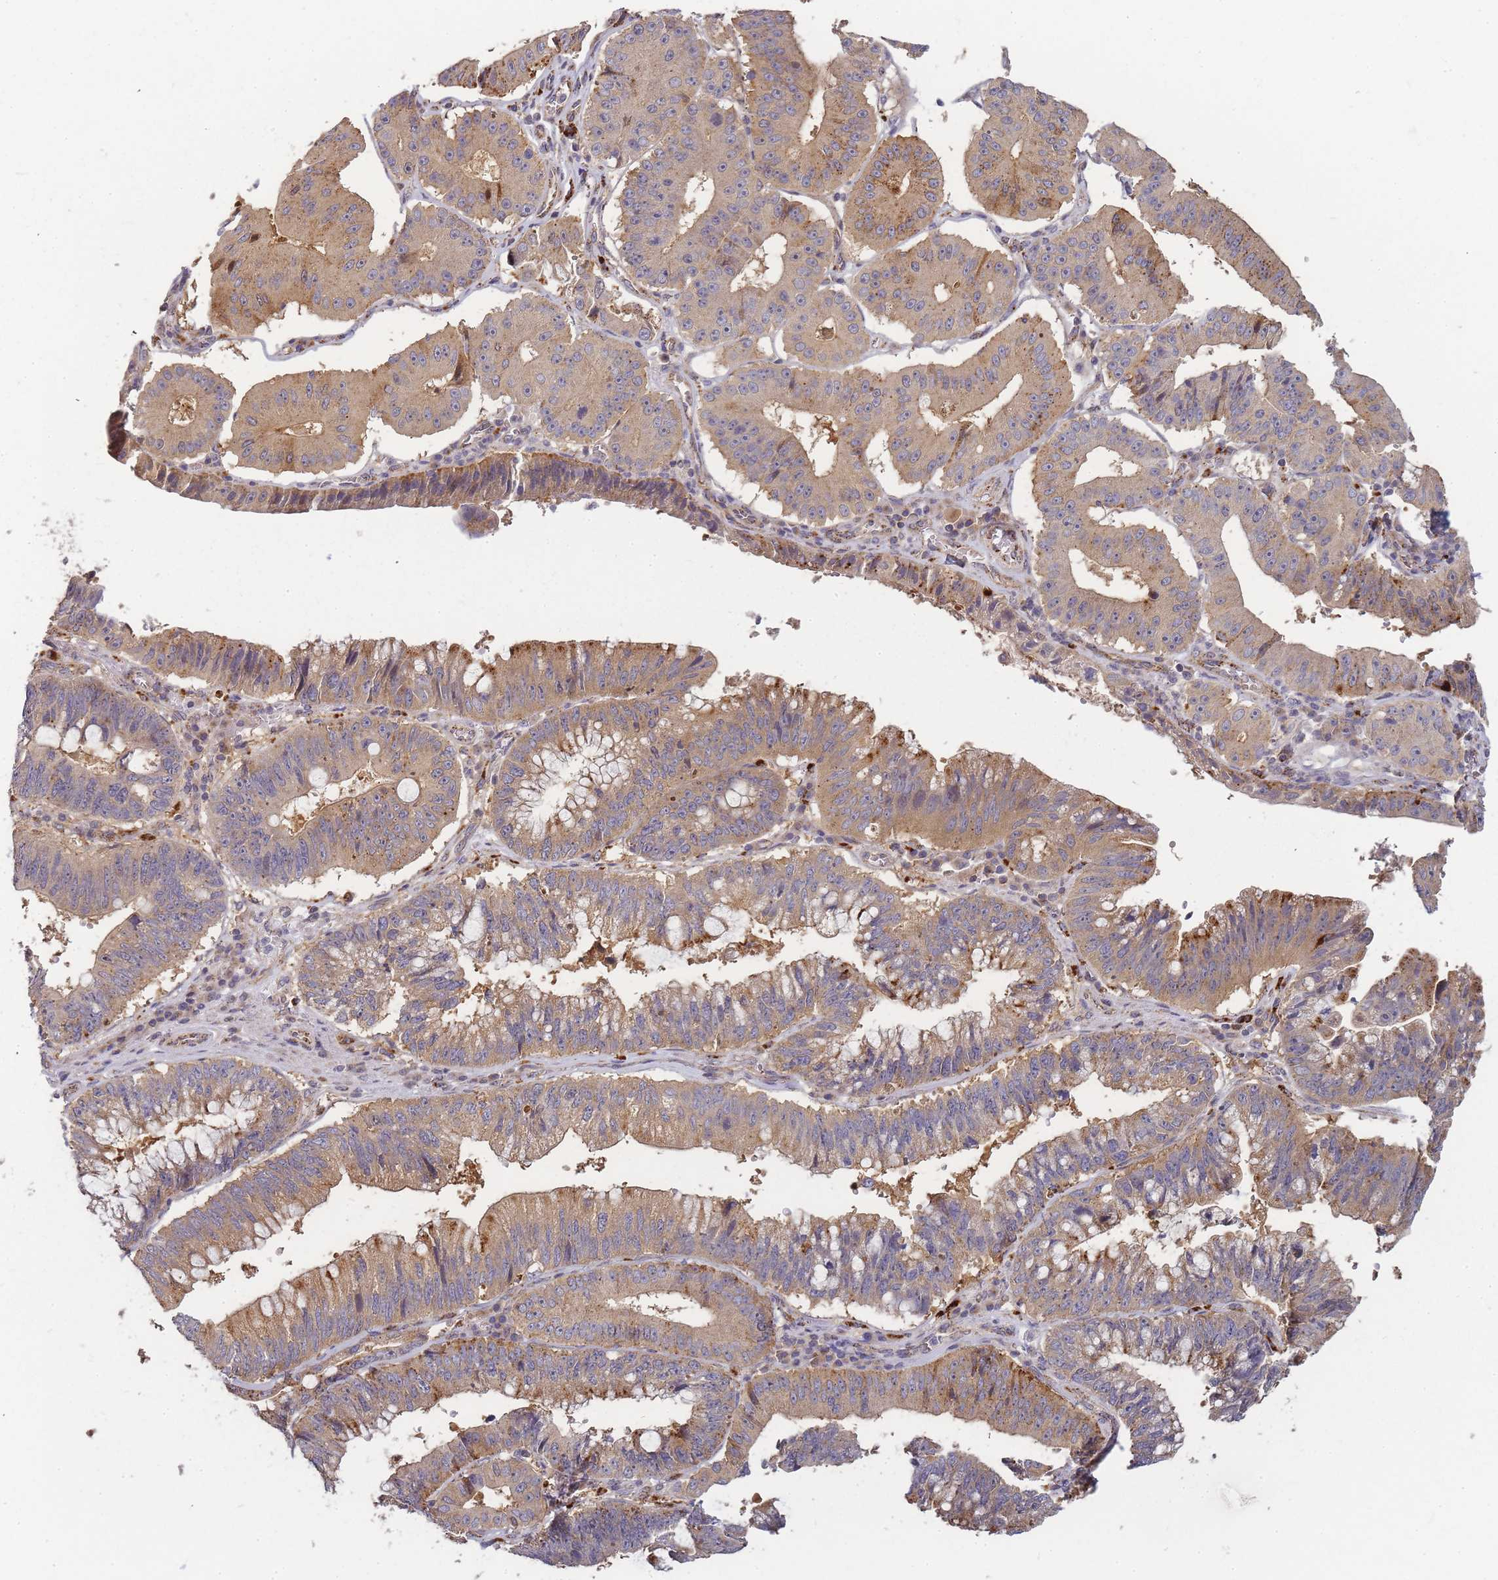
{"staining": {"intensity": "moderate", "quantity": ">75%", "location": "cytoplasmic/membranous"}, "tissue": "stomach cancer", "cell_type": "Tumor cells", "image_type": "cancer", "snomed": [{"axis": "morphology", "description": "Adenocarcinoma, NOS"}, {"axis": "topography", "description": "Stomach"}], "caption": "About >75% of tumor cells in stomach cancer display moderate cytoplasmic/membranous protein positivity as visualized by brown immunohistochemical staining.", "gene": "ATG5", "patient": {"sex": "male", "age": 59}}